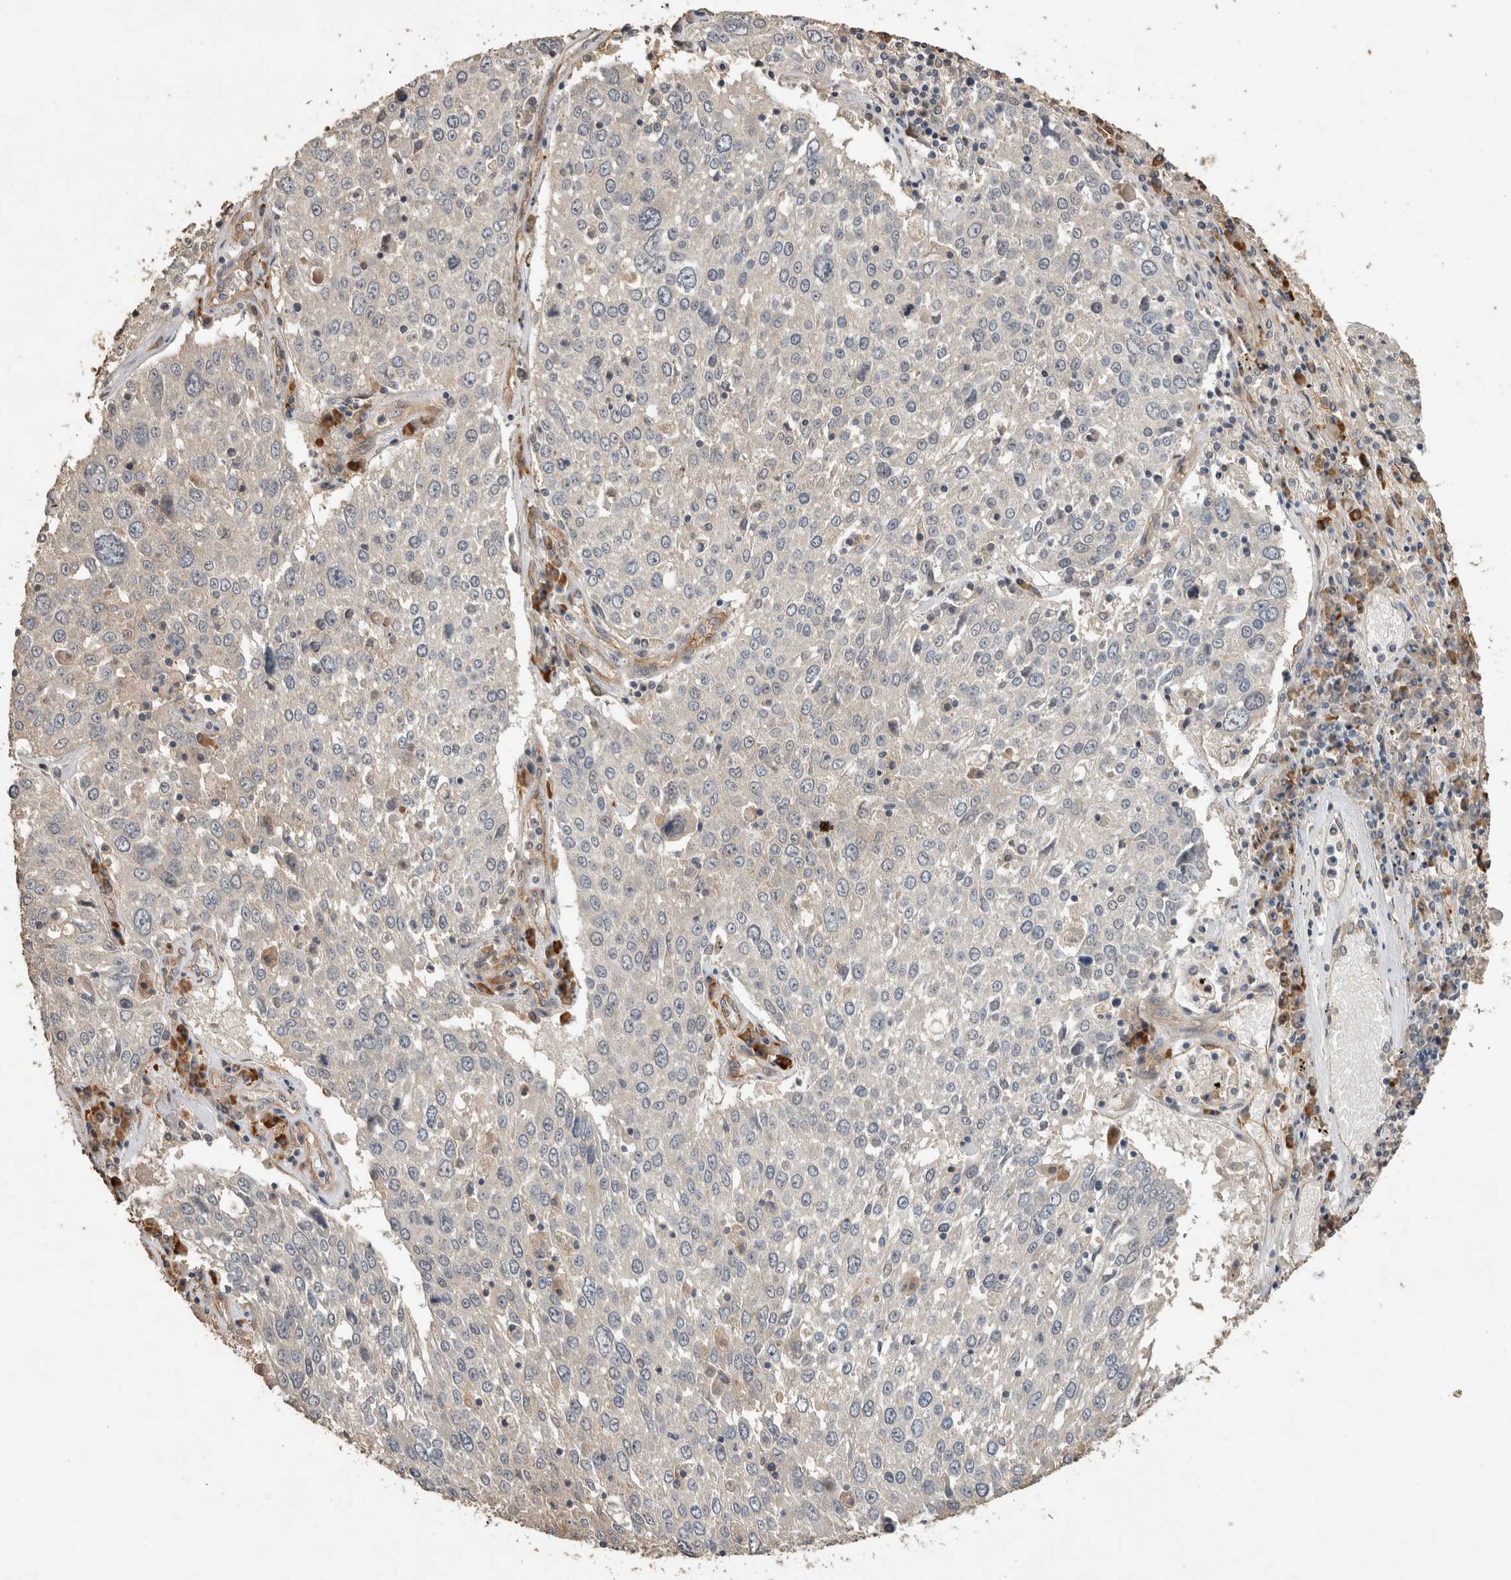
{"staining": {"intensity": "negative", "quantity": "none", "location": "none"}, "tissue": "lung cancer", "cell_type": "Tumor cells", "image_type": "cancer", "snomed": [{"axis": "morphology", "description": "Squamous cell carcinoma, NOS"}, {"axis": "topography", "description": "Lung"}], "caption": "Human lung cancer stained for a protein using IHC exhibits no expression in tumor cells.", "gene": "RHPN1", "patient": {"sex": "male", "age": 65}}